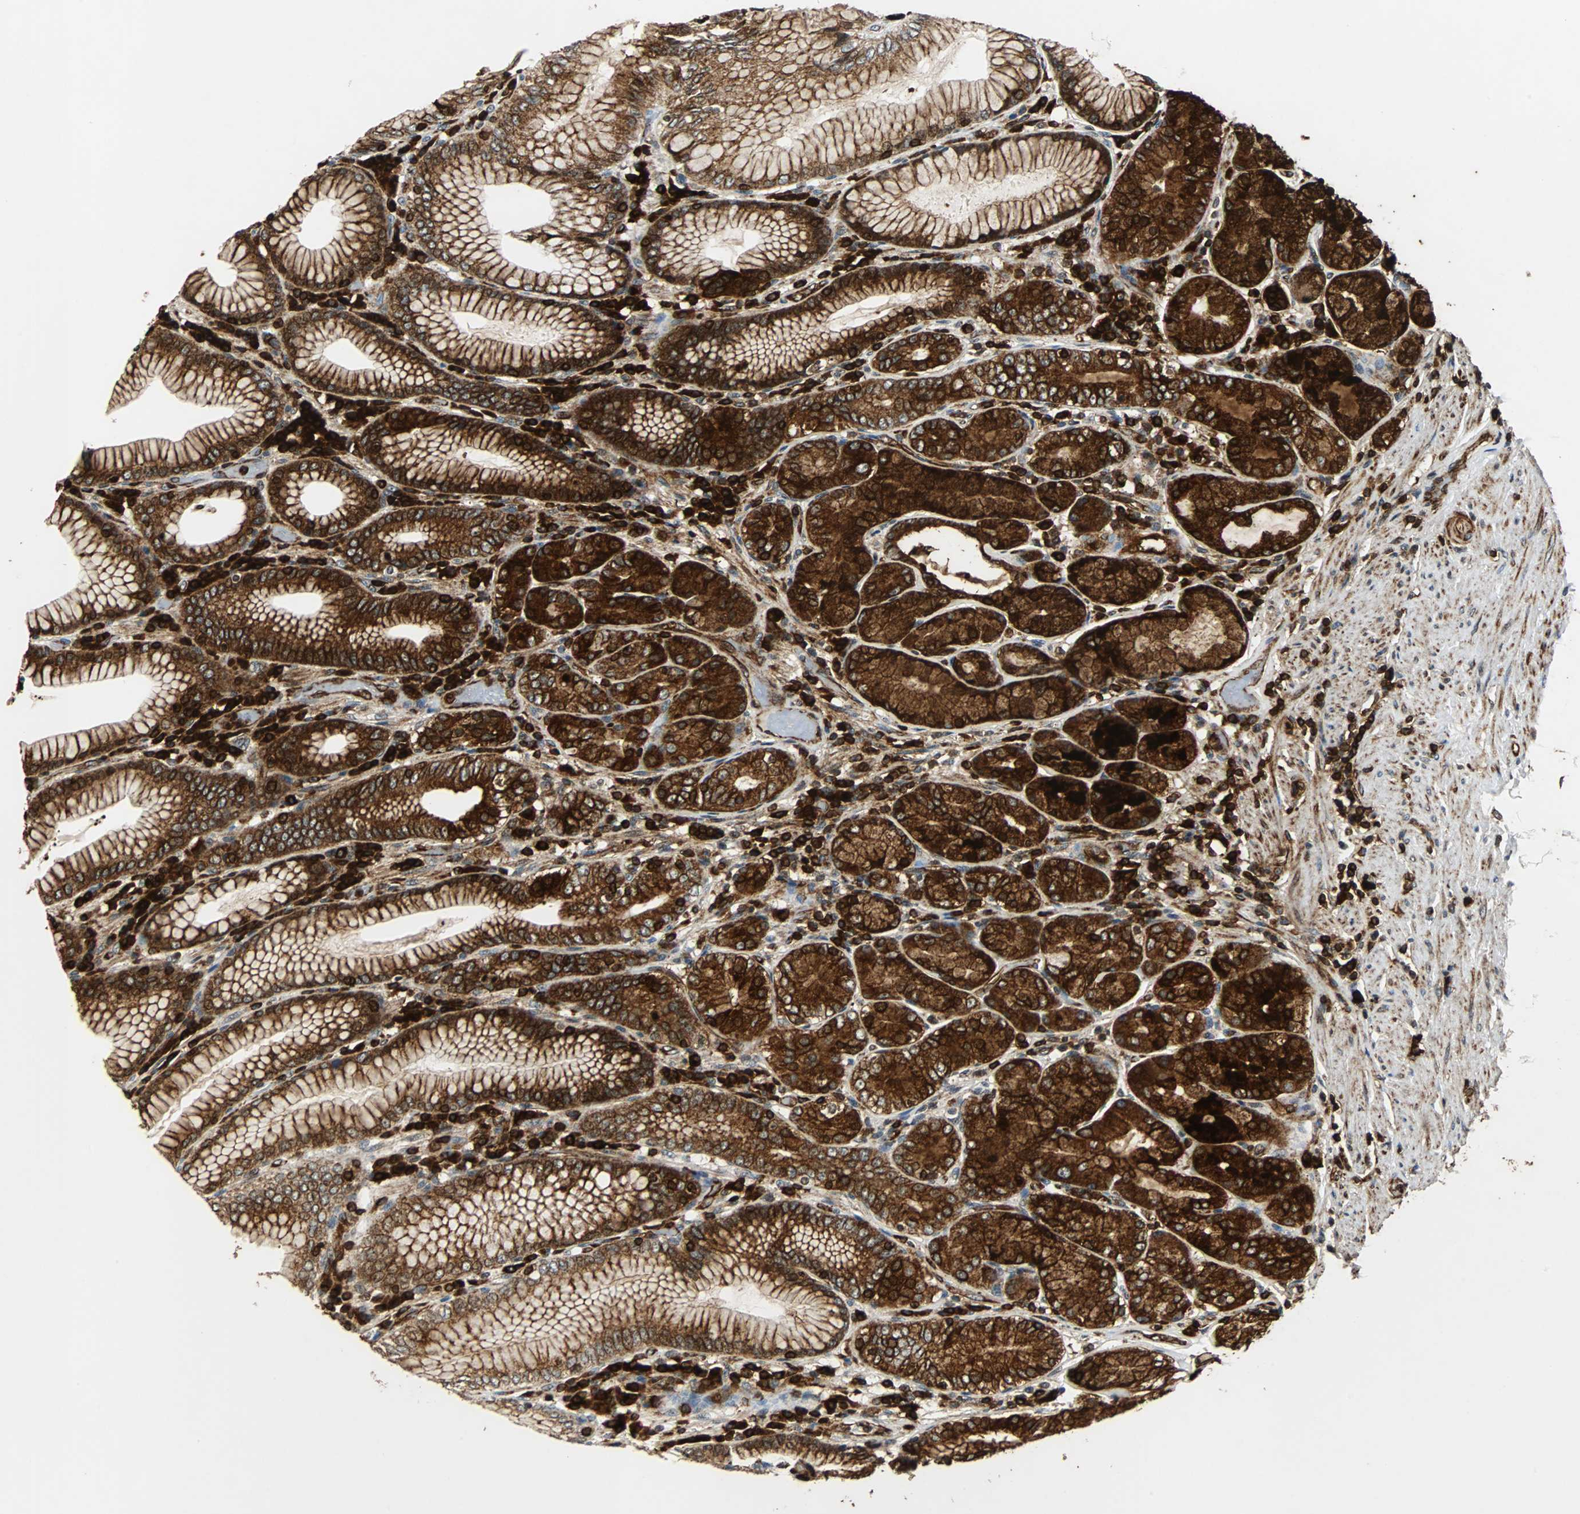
{"staining": {"intensity": "strong", "quantity": ">75%", "location": "cytoplasmic/membranous"}, "tissue": "stomach", "cell_type": "Glandular cells", "image_type": "normal", "snomed": [{"axis": "morphology", "description": "Normal tissue, NOS"}, {"axis": "topography", "description": "Stomach, lower"}], "caption": "Immunohistochemistry (IHC) of benign stomach demonstrates high levels of strong cytoplasmic/membranous staining in approximately >75% of glandular cells. Immunohistochemistry stains the protein of interest in brown and the nuclei are stained blue.", "gene": "TUBA4A", "patient": {"sex": "female", "age": 76}}